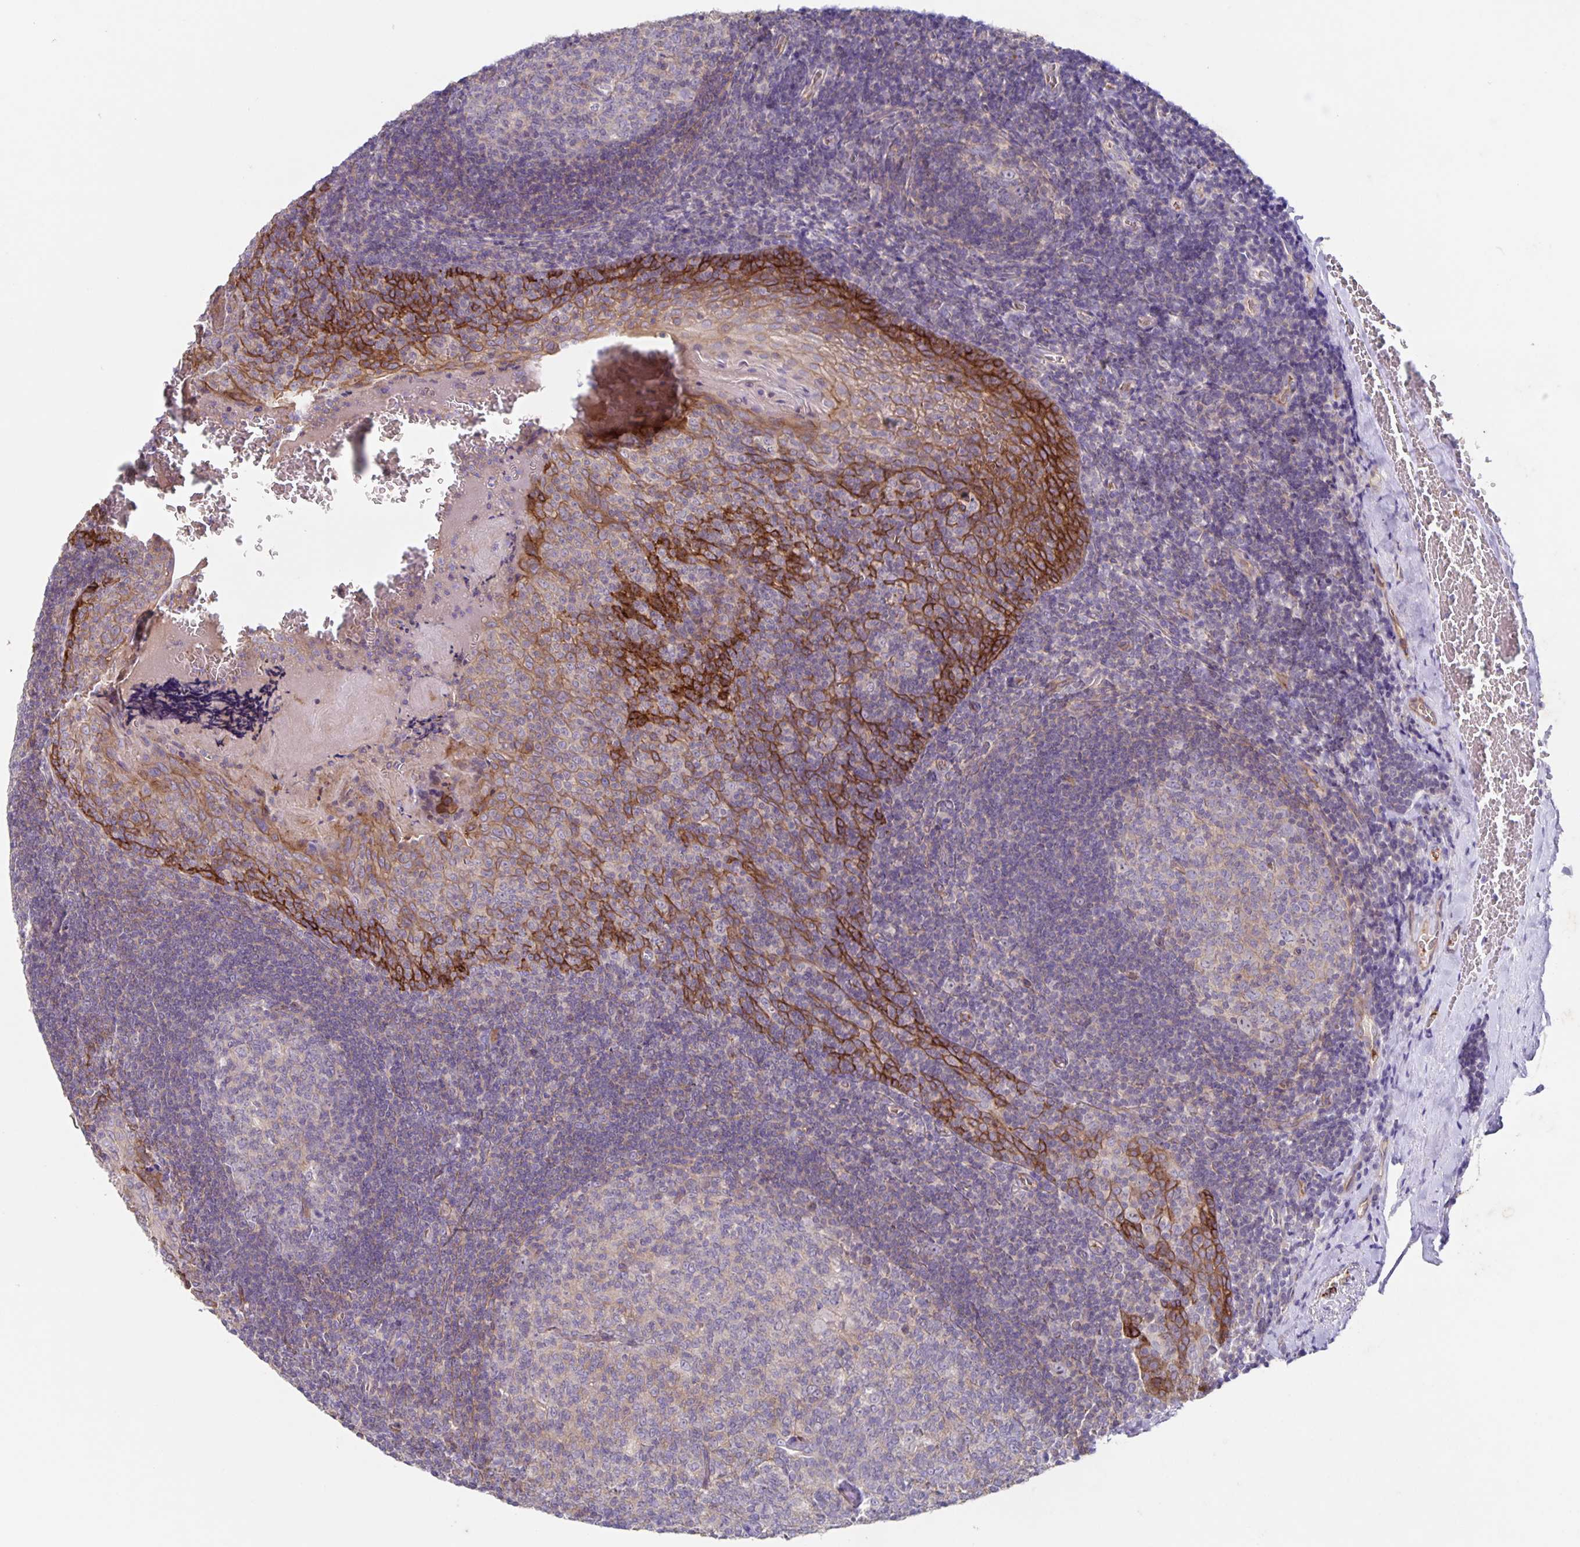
{"staining": {"intensity": "negative", "quantity": "none", "location": "none"}, "tissue": "tonsil", "cell_type": "Germinal center cells", "image_type": "normal", "snomed": [{"axis": "morphology", "description": "Normal tissue, NOS"}, {"axis": "morphology", "description": "Inflammation, NOS"}, {"axis": "topography", "description": "Tonsil"}], "caption": "Micrograph shows no significant protein positivity in germinal center cells of unremarkable tonsil. Brightfield microscopy of IHC stained with DAB (3,3'-diaminobenzidine) (brown) and hematoxylin (blue), captured at high magnification.", "gene": "ITGA2", "patient": {"sex": "female", "age": 31}}